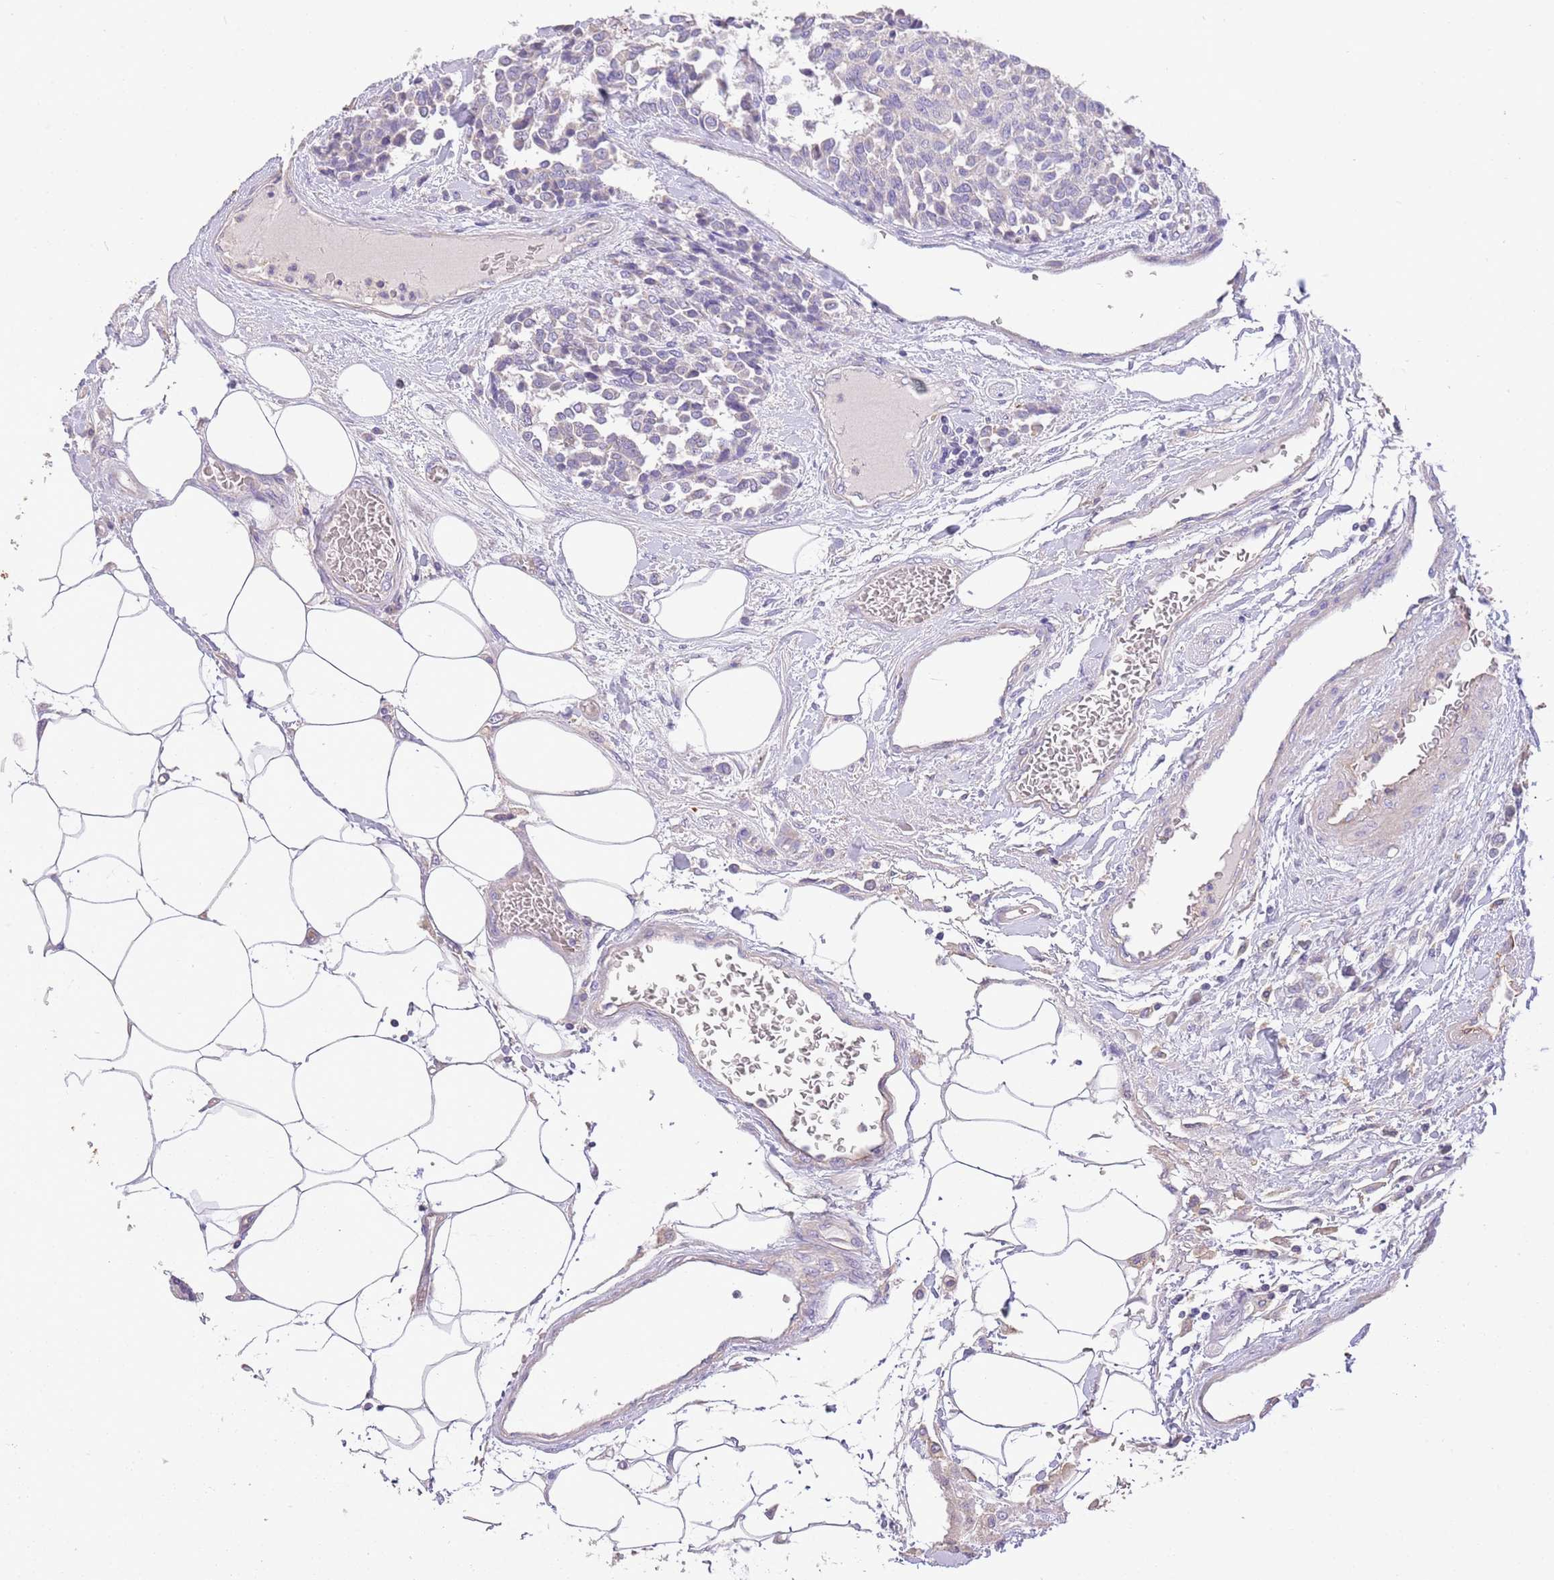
{"staining": {"intensity": "negative", "quantity": "none", "location": "none"}, "tissue": "carcinoid", "cell_type": "Tumor cells", "image_type": "cancer", "snomed": [{"axis": "morphology", "description": "Carcinoid, malignant, NOS"}, {"axis": "topography", "description": "Pancreas"}], "caption": "Carcinoid (malignant) was stained to show a protein in brown. There is no significant expression in tumor cells.", "gene": "SFTPA1", "patient": {"sex": "female", "age": 54}}